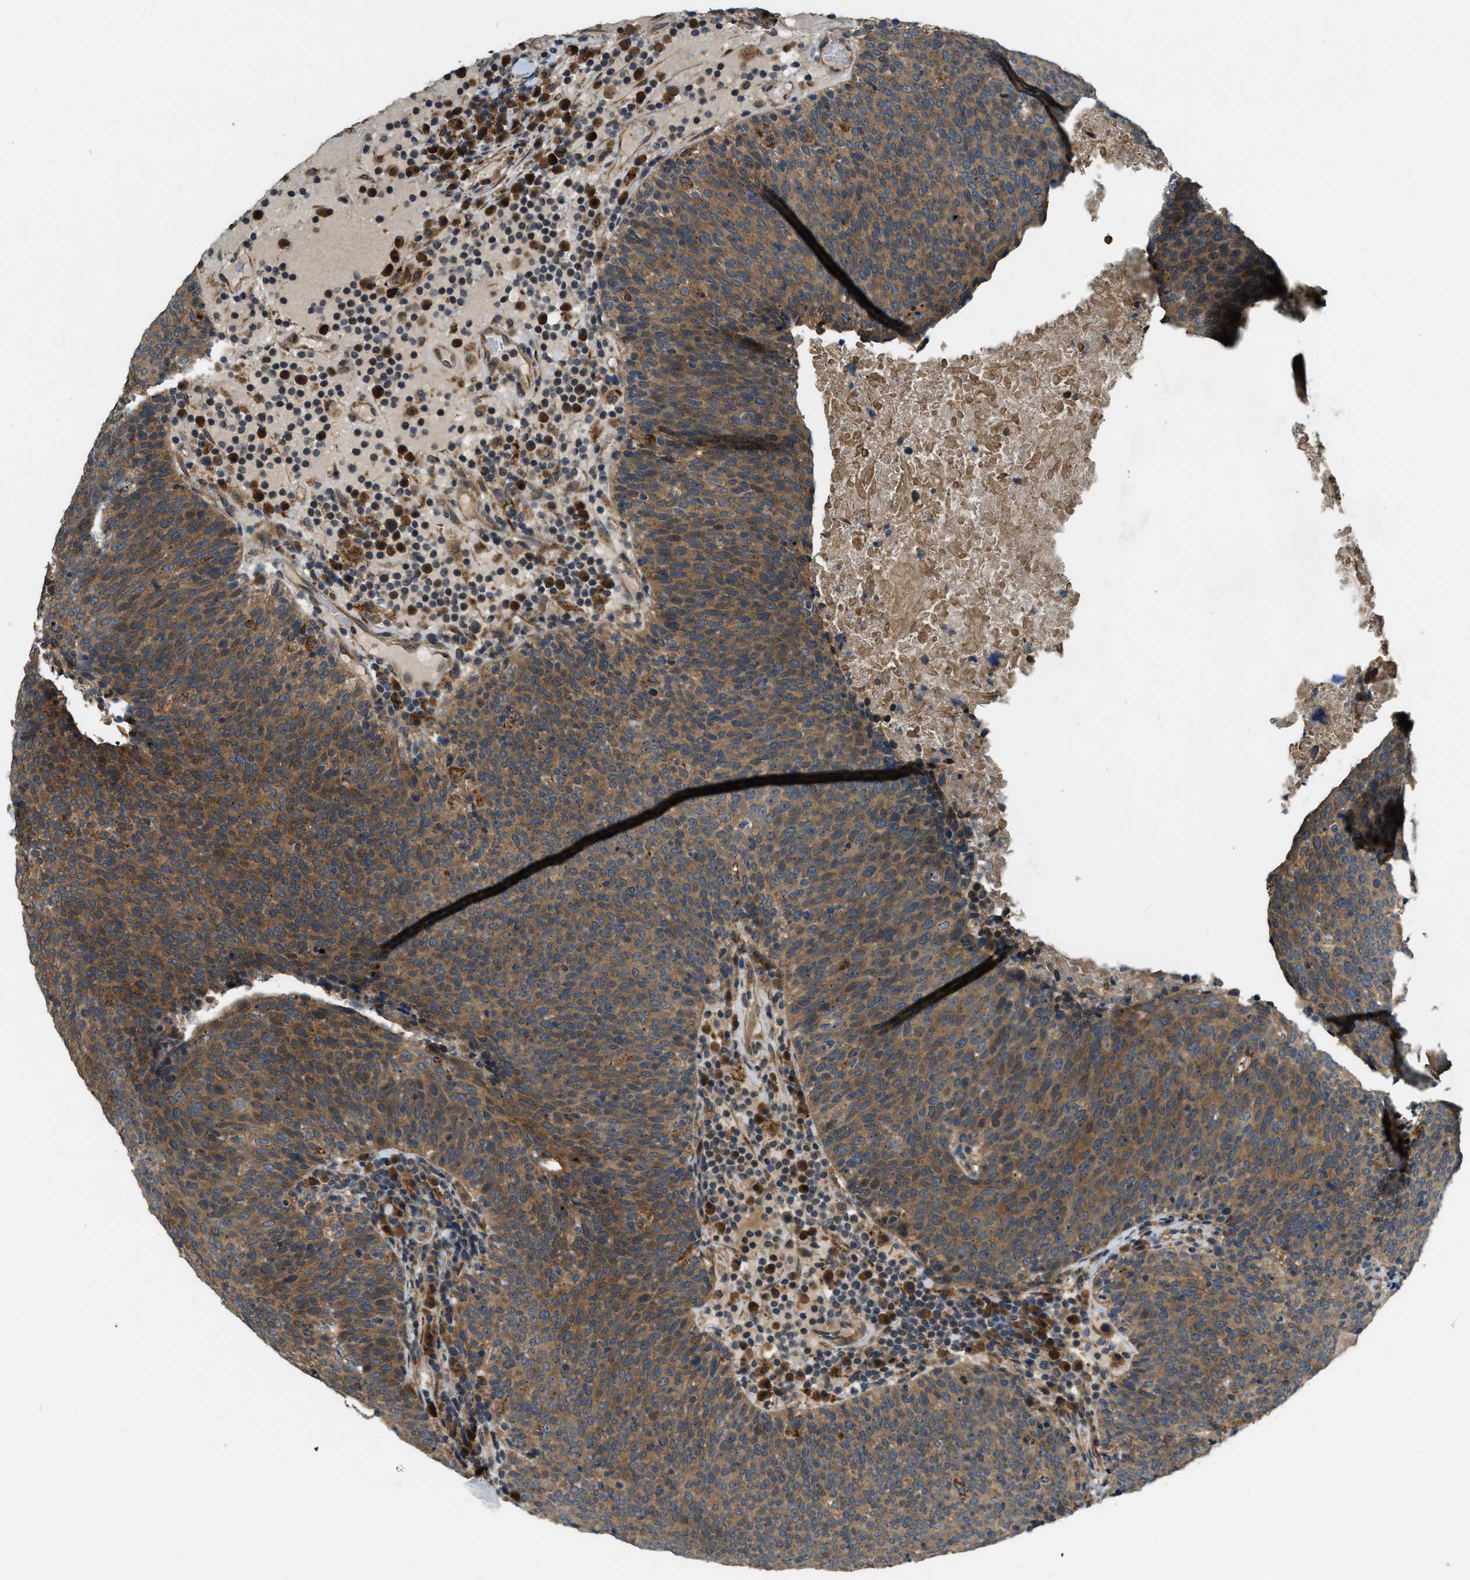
{"staining": {"intensity": "moderate", "quantity": ">75%", "location": "cytoplasmic/membranous"}, "tissue": "head and neck cancer", "cell_type": "Tumor cells", "image_type": "cancer", "snomed": [{"axis": "morphology", "description": "Squamous cell carcinoma, NOS"}, {"axis": "morphology", "description": "Squamous cell carcinoma, metastatic, NOS"}, {"axis": "topography", "description": "Lymph node"}, {"axis": "topography", "description": "Head-Neck"}], "caption": "Immunohistochemical staining of human head and neck cancer exhibits medium levels of moderate cytoplasmic/membranous staining in about >75% of tumor cells.", "gene": "CDKN2C", "patient": {"sex": "male", "age": 62}}